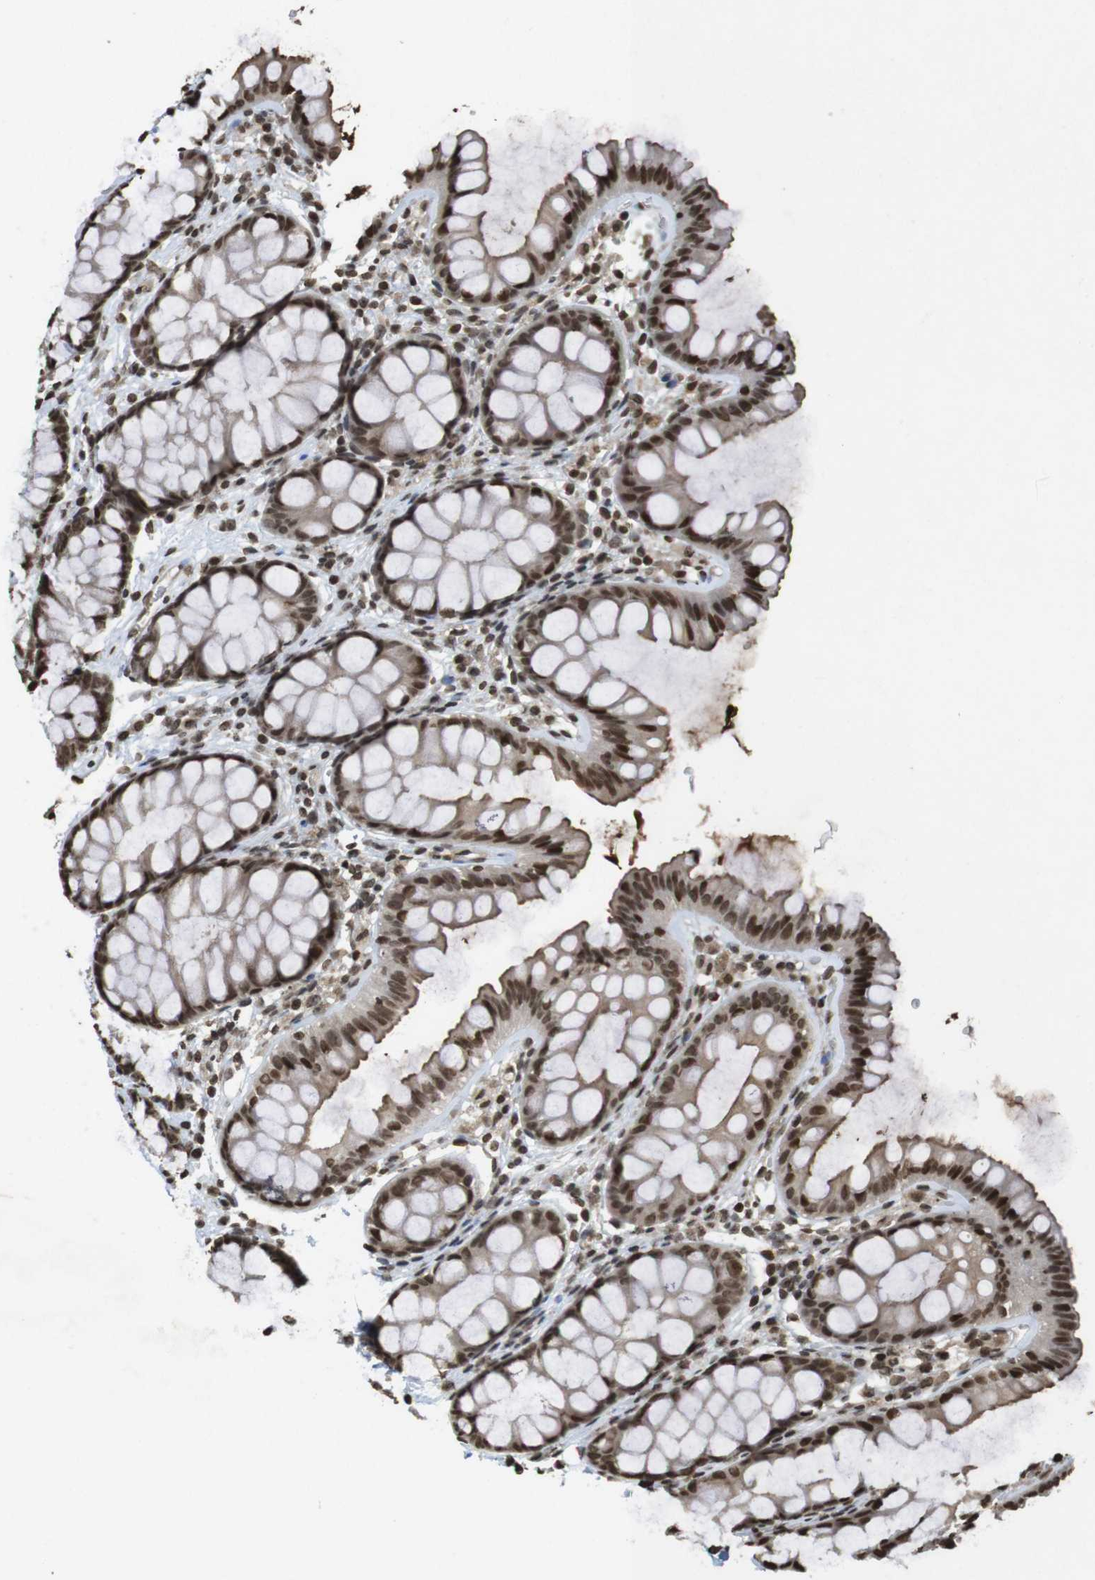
{"staining": {"intensity": "moderate", "quantity": ">75%", "location": "nuclear"}, "tissue": "colon", "cell_type": "Endothelial cells", "image_type": "normal", "snomed": [{"axis": "morphology", "description": "Normal tissue, NOS"}, {"axis": "topography", "description": "Colon"}], "caption": "Colon stained with a brown dye displays moderate nuclear positive staining in about >75% of endothelial cells.", "gene": "FOXA3", "patient": {"sex": "female", "age": 55}}